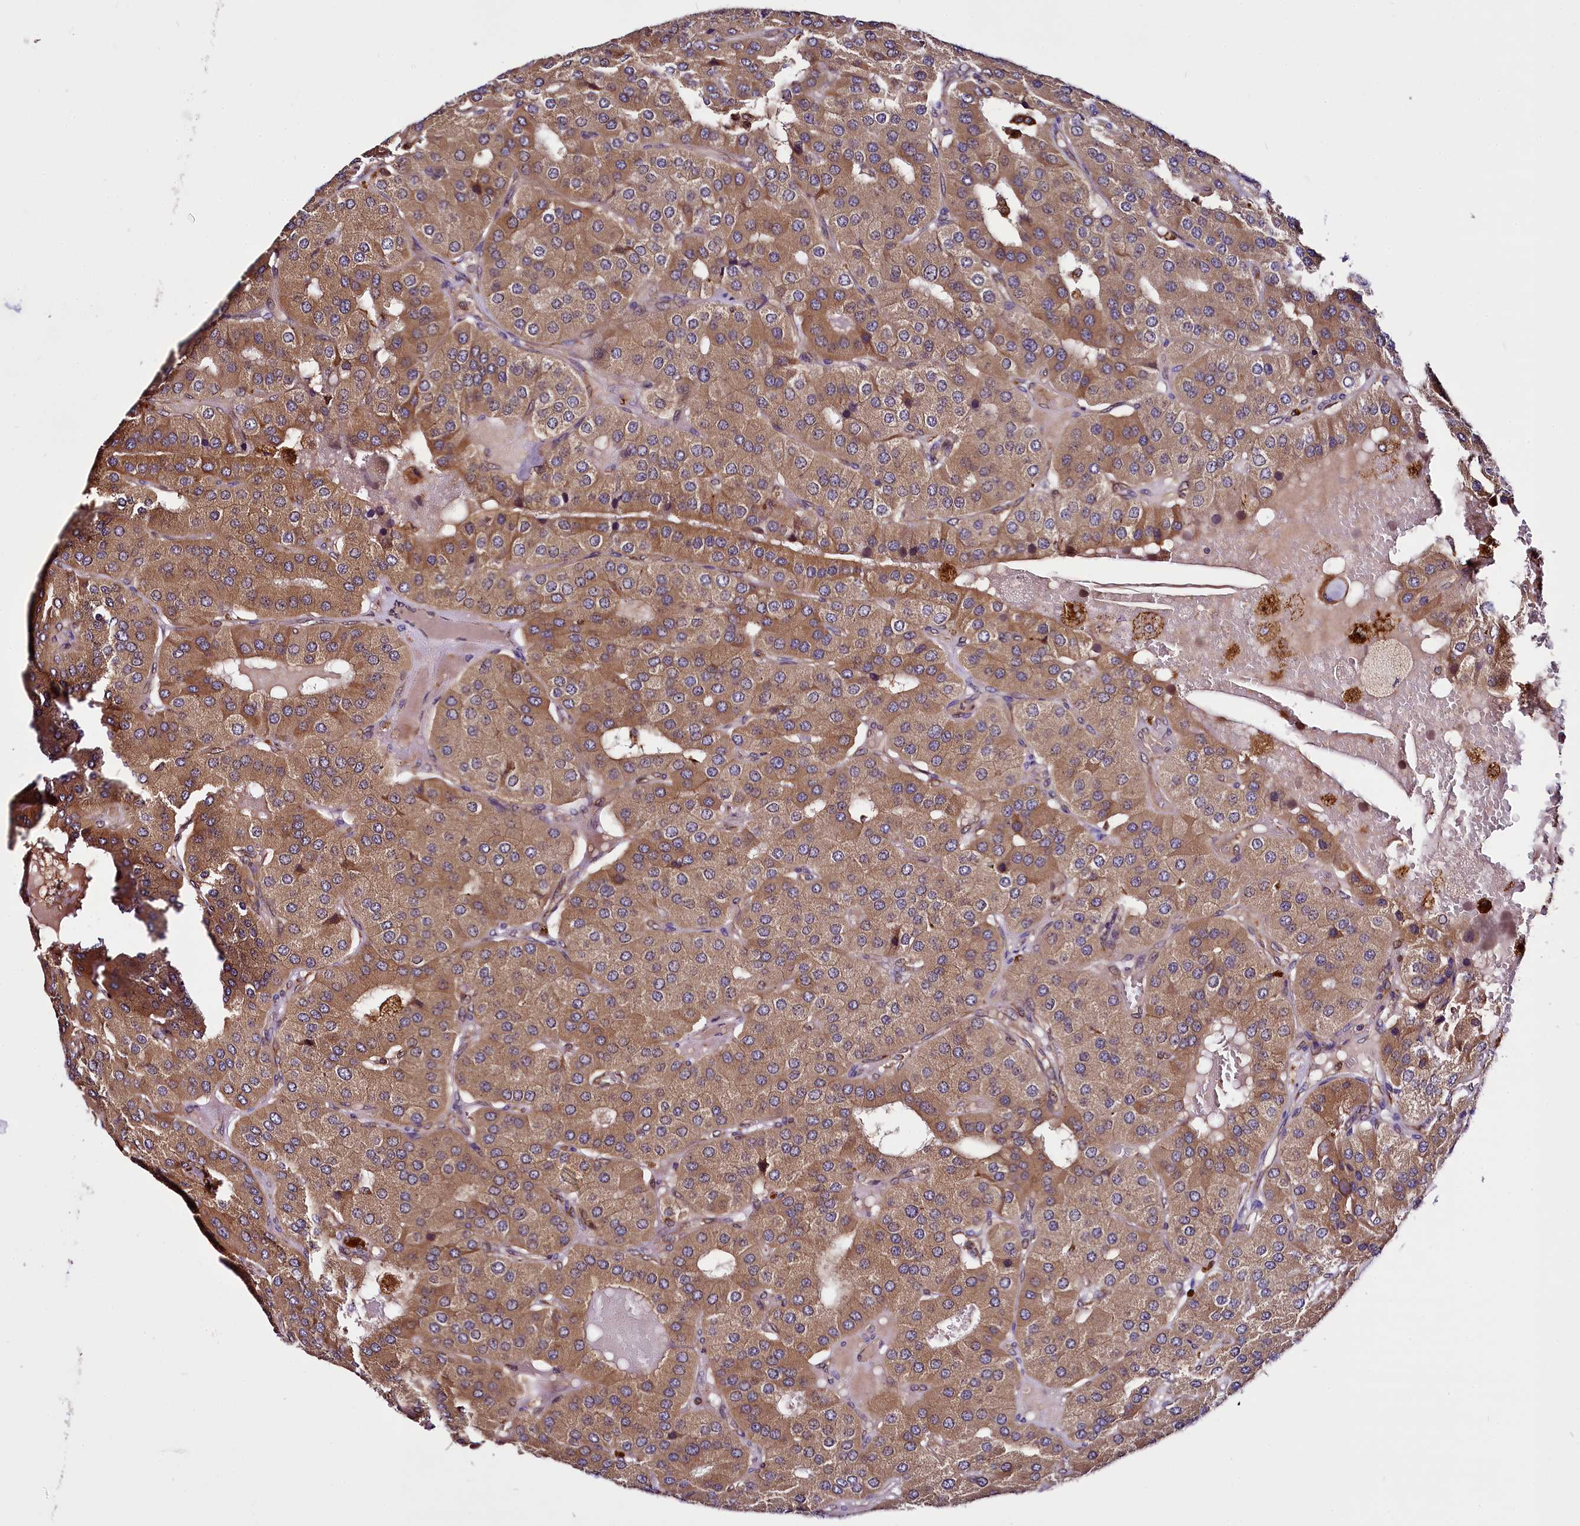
{"staining": {"intensity": "moderate", "quantity": ">75%", "location": "cytoplasmic/membranous"}, "tissue": "parathyroid gland", "cell_type": "Glandular cells", "image_type": "normal", "snomed": [{"axis": "morphology", "description": "Normal tissue, NOS"}, {"axis": "morphology", "description": "Adenoma, NOS"}, {"axis": "topography", "description": "Parathyroid gland"}], "caption": "An image showing moderate cytoplasmic/membranous positivity in approximately >75% of glandular cells in normal parathyroid gland, as visualized by brown immunohistochemical staining.", "gene": "UFM1", "patient": {"sex": "female", "age": 86}}